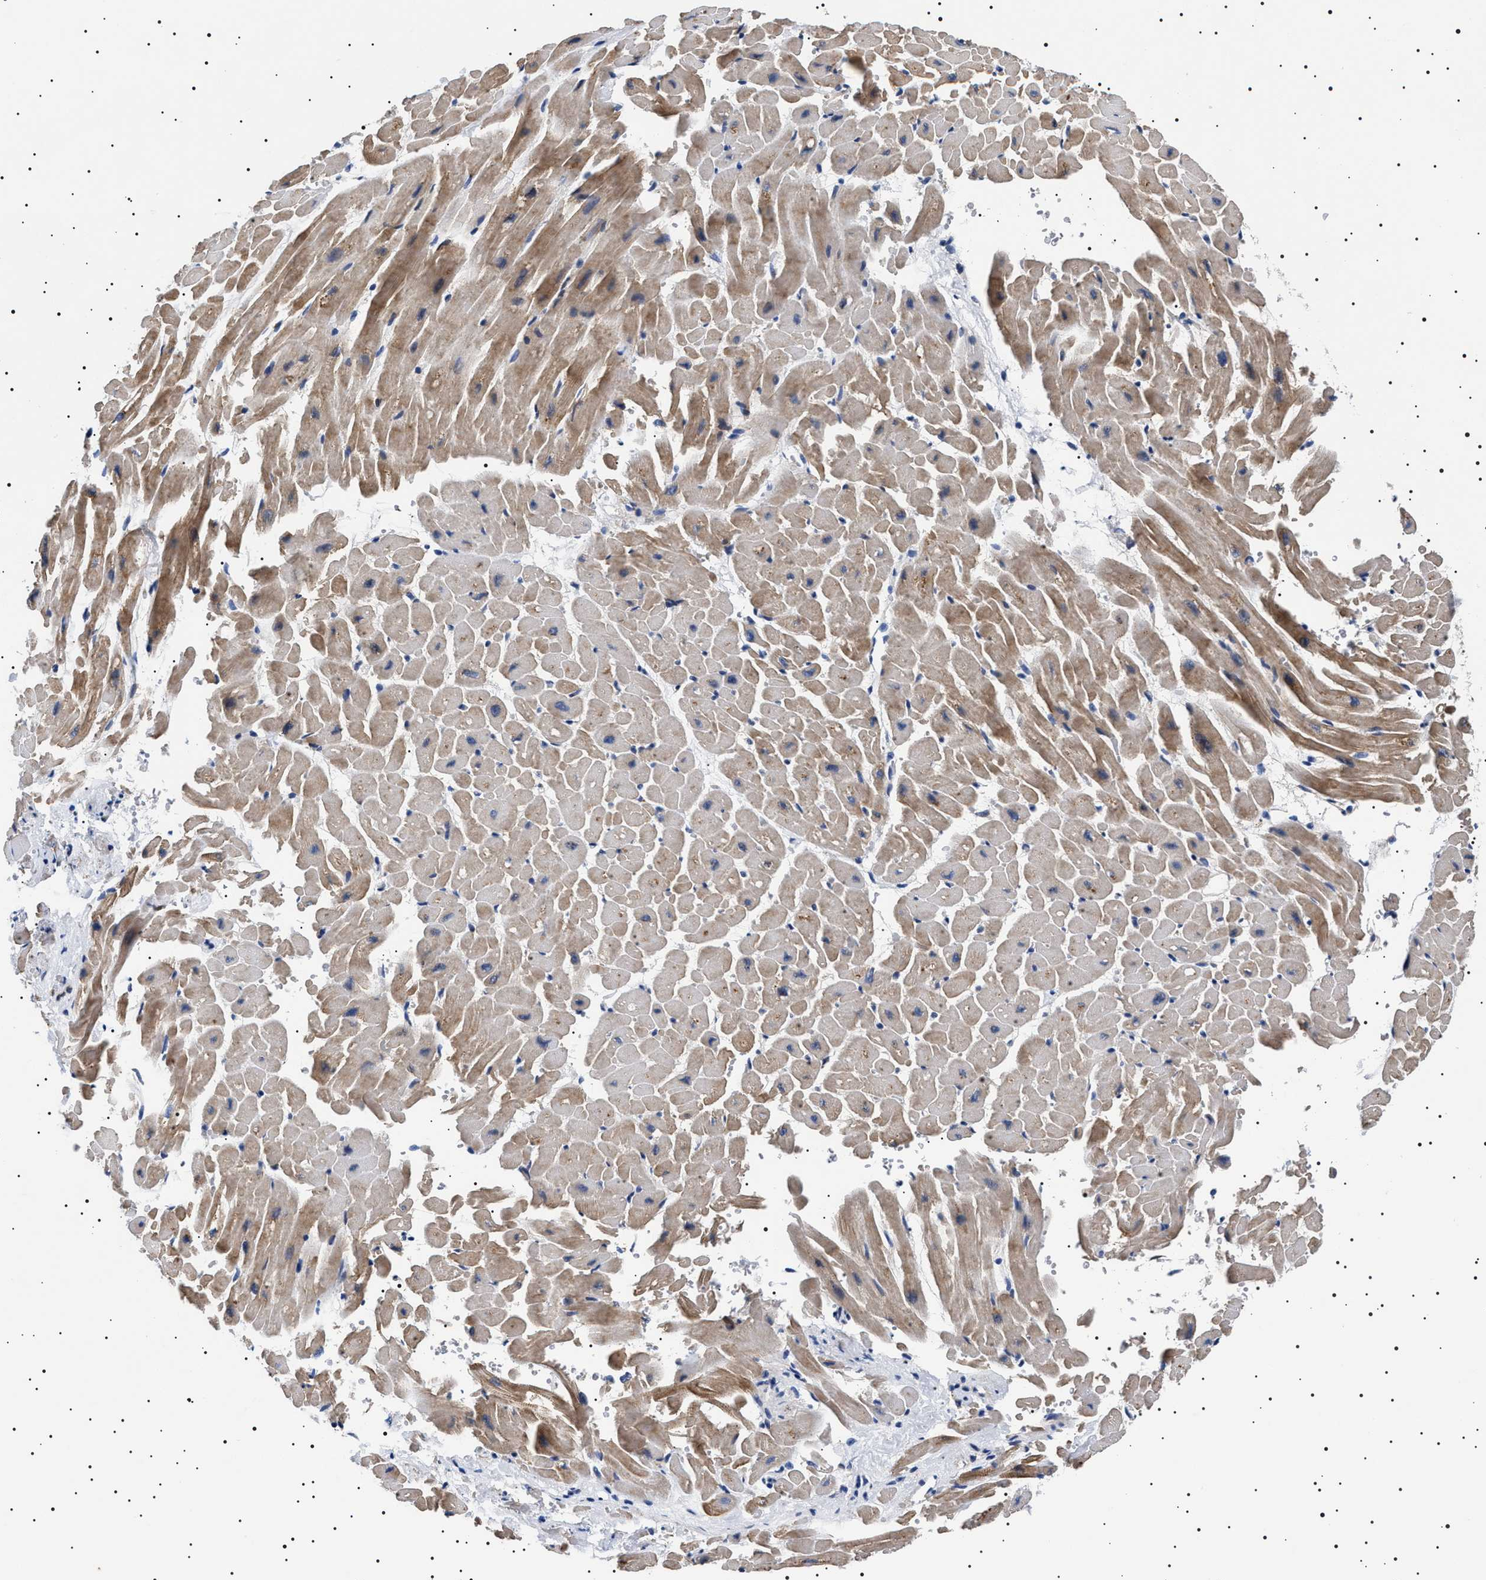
{"staining": {"intensity": "moderate", "quantity": ">75%", "location": "cytoplasmic/membranous"}, "tissue": "heart muscle", "cell_type": "Cardiomyocytes", "image_type": "normal", "snomed": [{"axis": "morphology", "description": "Normal tissue, NOS"}, {"axis": "topography", "description": "Heart"}], "caption": "Cardiomyocytes reveal moderate cytoplasmic/membranous expression in about >75% of cells in unremarkable heart muscle.", "gene": "SLC4A7", "patient": {"sex": "male", "age": 45}}